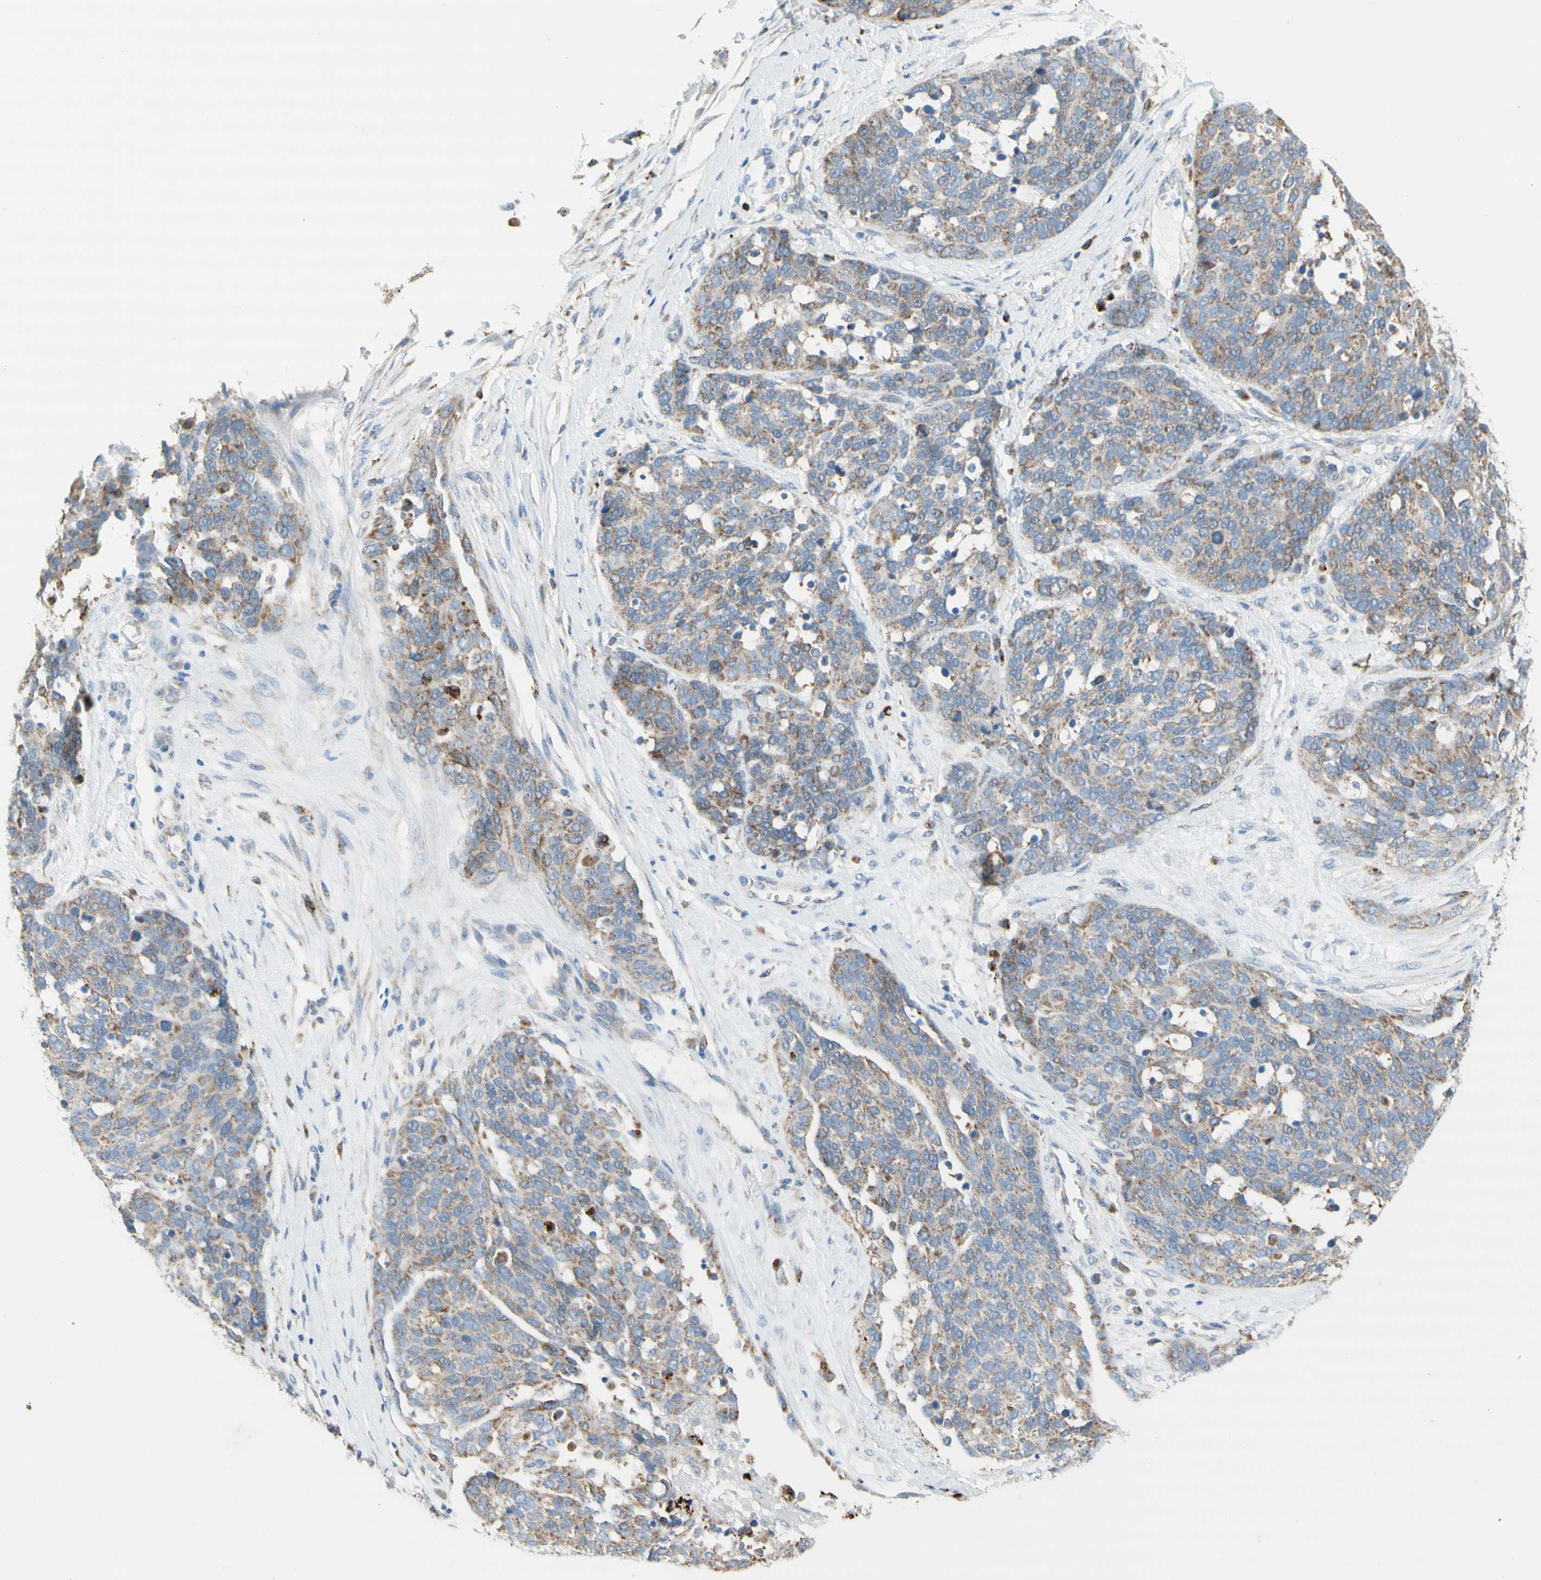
{"staining": {"intensity": "moderate", "quantity": "25%-75%", "location": "cytoplasmic/membranous"}, "tissue": "ovarian cancer", "cell_type": "Tumor cells", "image_type": "cancer", "snomed": [{"axis": "morphology", "description": "Cystadenocarcinoma, serous, NOS"}, {"axis": "topography", "description": "Ovary"}], "caption": "Ovarian cancer stained for a protein (brown) demonstrates moderate cytoplasmic/membranous positive expression in about 25%-75% of tumor cells.", "gene": "URB2", "patient": {"sex": "female", "age": 44}}